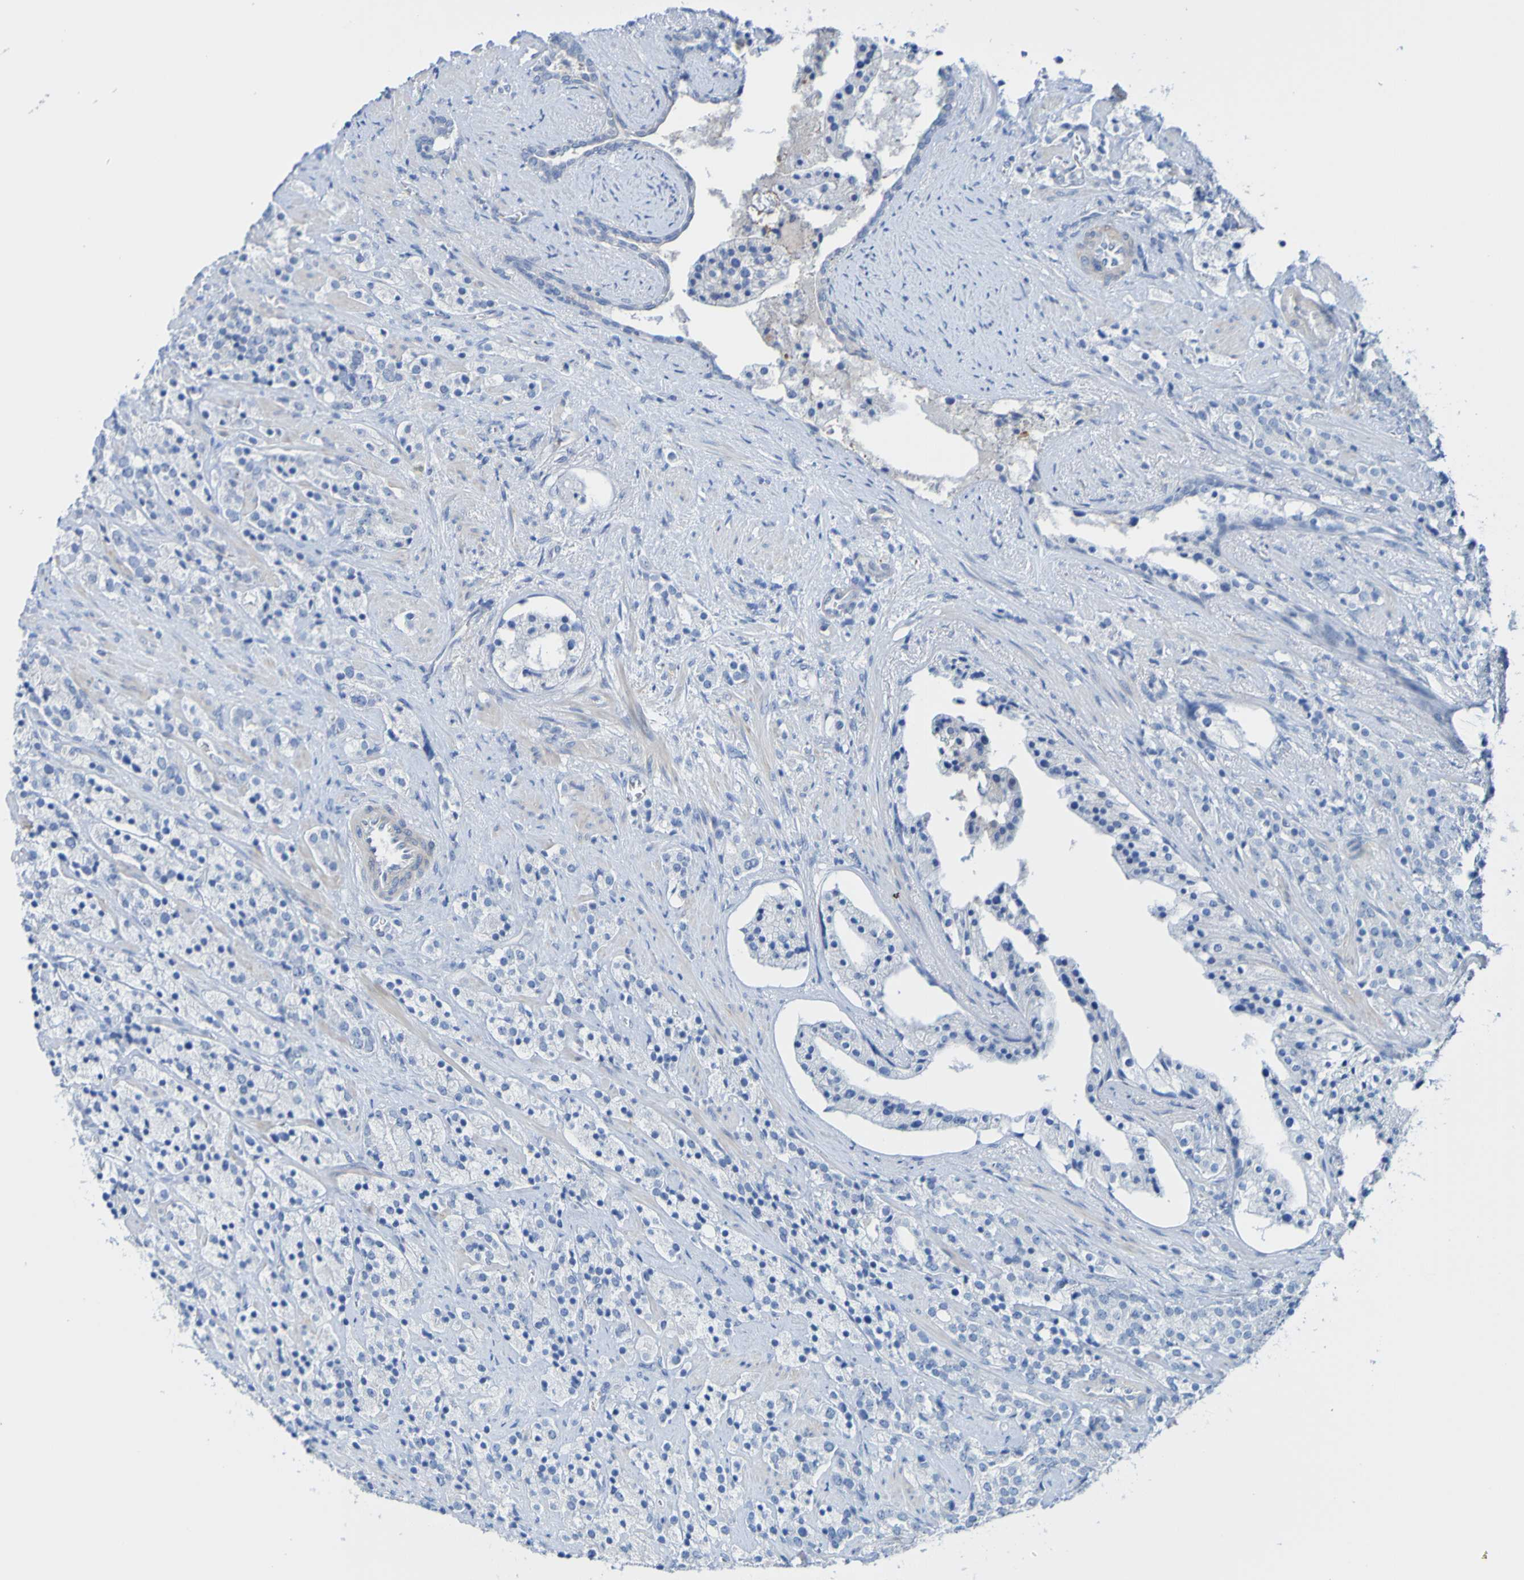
{"staining": {"intensity": "negative", "quantity": "none", "location": "none"}, "tissue": "prostate cancer", "cell_type": "Tumor cells", "image_type": "cancer", "snomed": [{"axis": "morphology", "description": "Adenocarcinoma, High grade"}, {"axis": "topography", "description": "Prostate"}], "caption": "Immunohistochemical staining of high-grade adenocarcinoma (prostate) exhibits no significant positivity in tumor cells.", "gene": "ACMSD", "patient": {"sex": "male", "age": 71}}